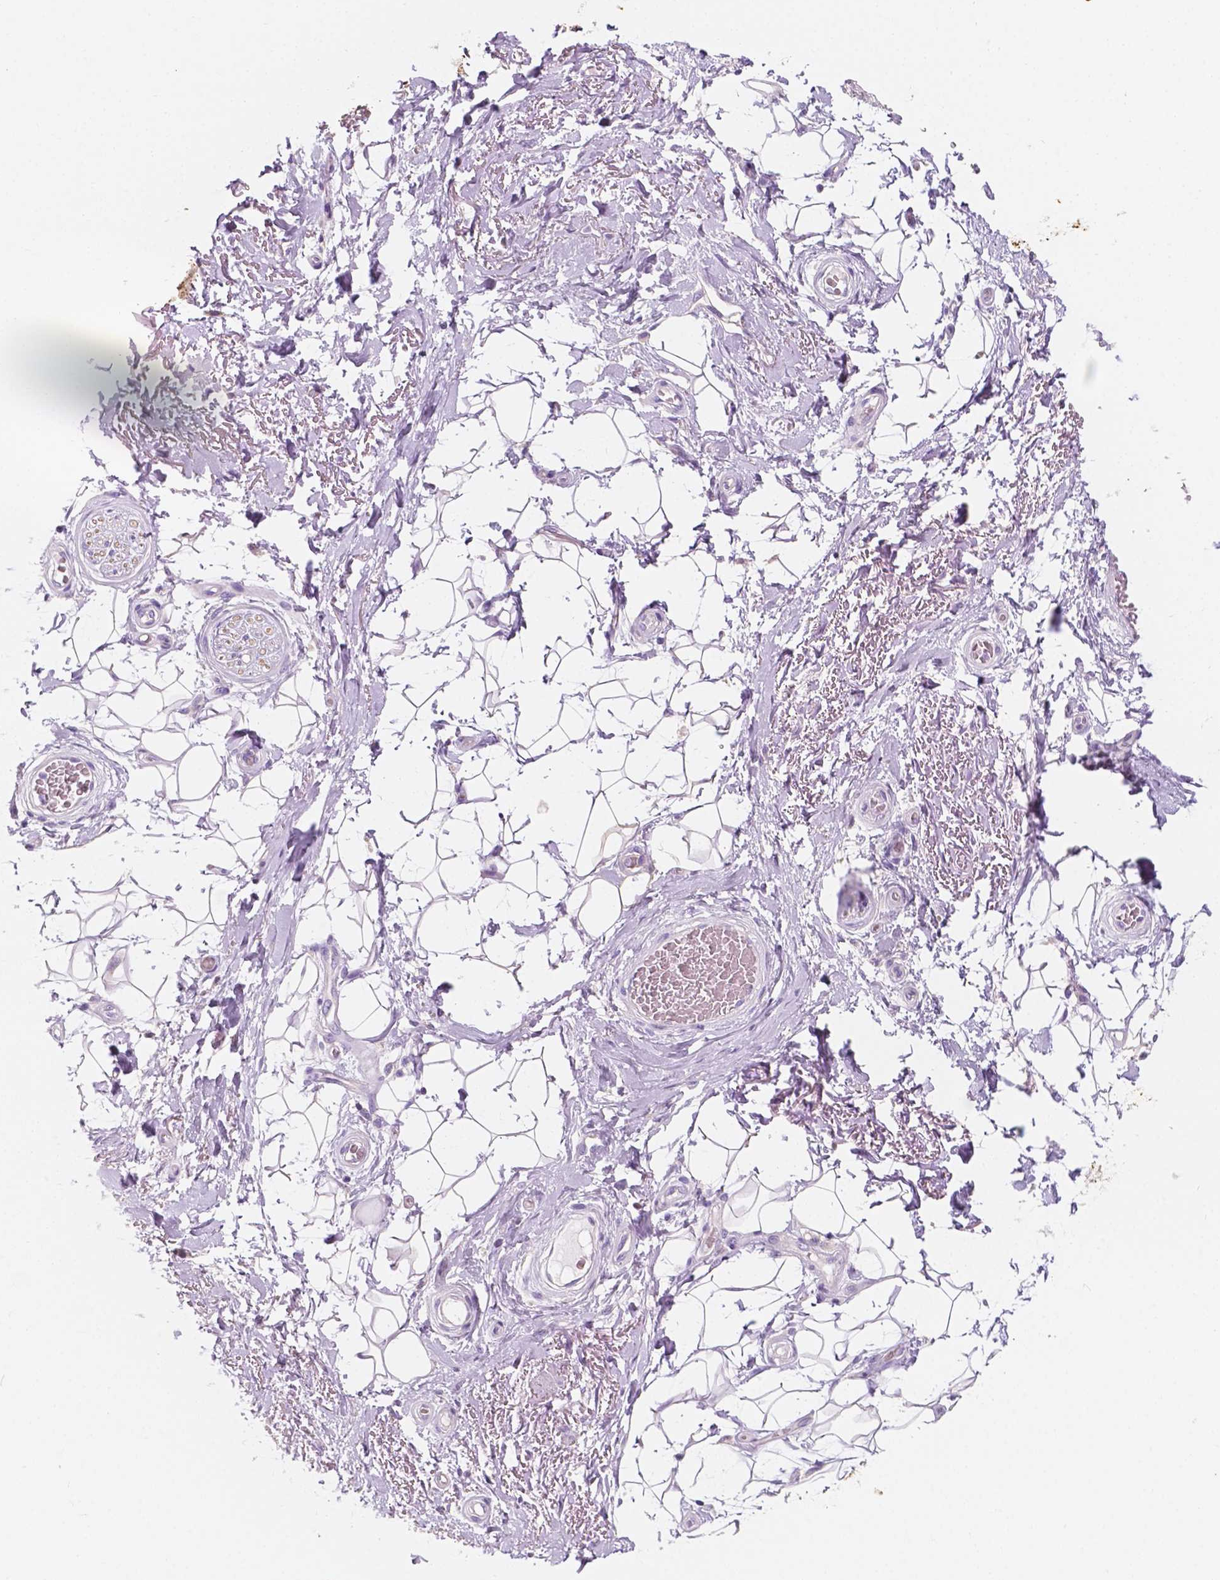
{"staining": {"intensity": "negative", "quantity": "none", "location": "none"}, "tissue": "adipose tissue", "cell_type": "Adipocytes", "image_type": "normal", "snomed": [{"axis": "morphology", "description": "Normal tissue, NOS"}, {"axis": "topography", "description": "Anal"}, {"axis": "topography", "description": "Peripheral nerve tissue"}], "caption": "Normal adipose tissue was stained to show a protein in brown. There is no significant expression in adipocytes. Nuclei are stained in blue.", "gene": "SIRT2", "patient": {"sex": "male", "age": 53}}